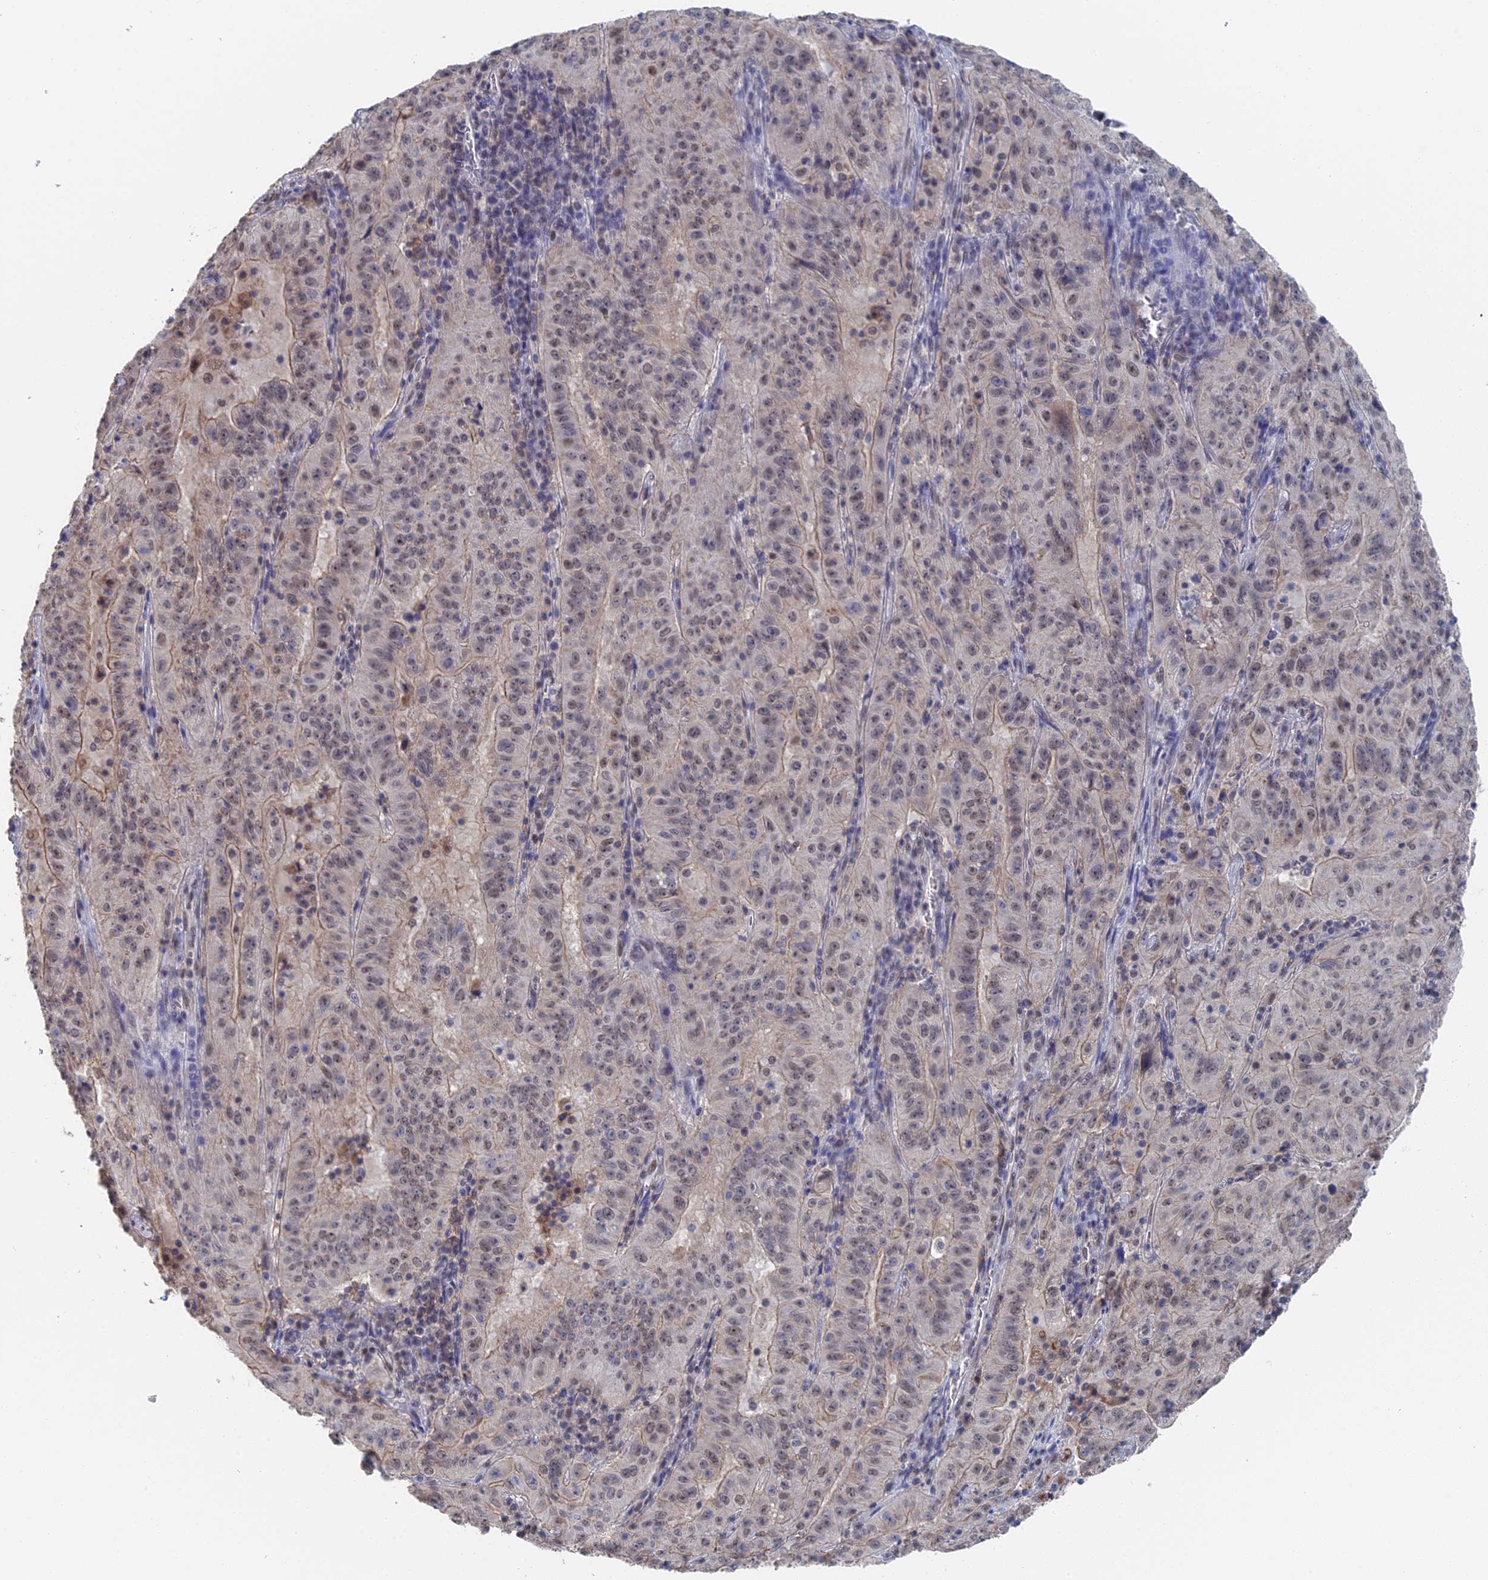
{"staining": {"intensity": "weak", "quantity": ">75%", "location": "nuclear"}, "tissue": "pancreatic cancer", "cell_type": "Tumor cells", "image_type": "cancer", "snomed": [{"axis": "morphology", "description": "Adenocarcinoma, NOS"}, {"axis": "topography", "description": "Pancreas"}], "caption": "Tumor cells display low levels of weak nuclear expression in approximately >75% of cells in pancreatic adenocarcinoma. The staining is performed using DAB (3,3'-diaminobenzidine) brown chromogen to label protein expression. The nuclei are counter-stained blue using hematoxylin.", "gene": "TSSC4", "patient": {"sex": "male", "age": 63}}